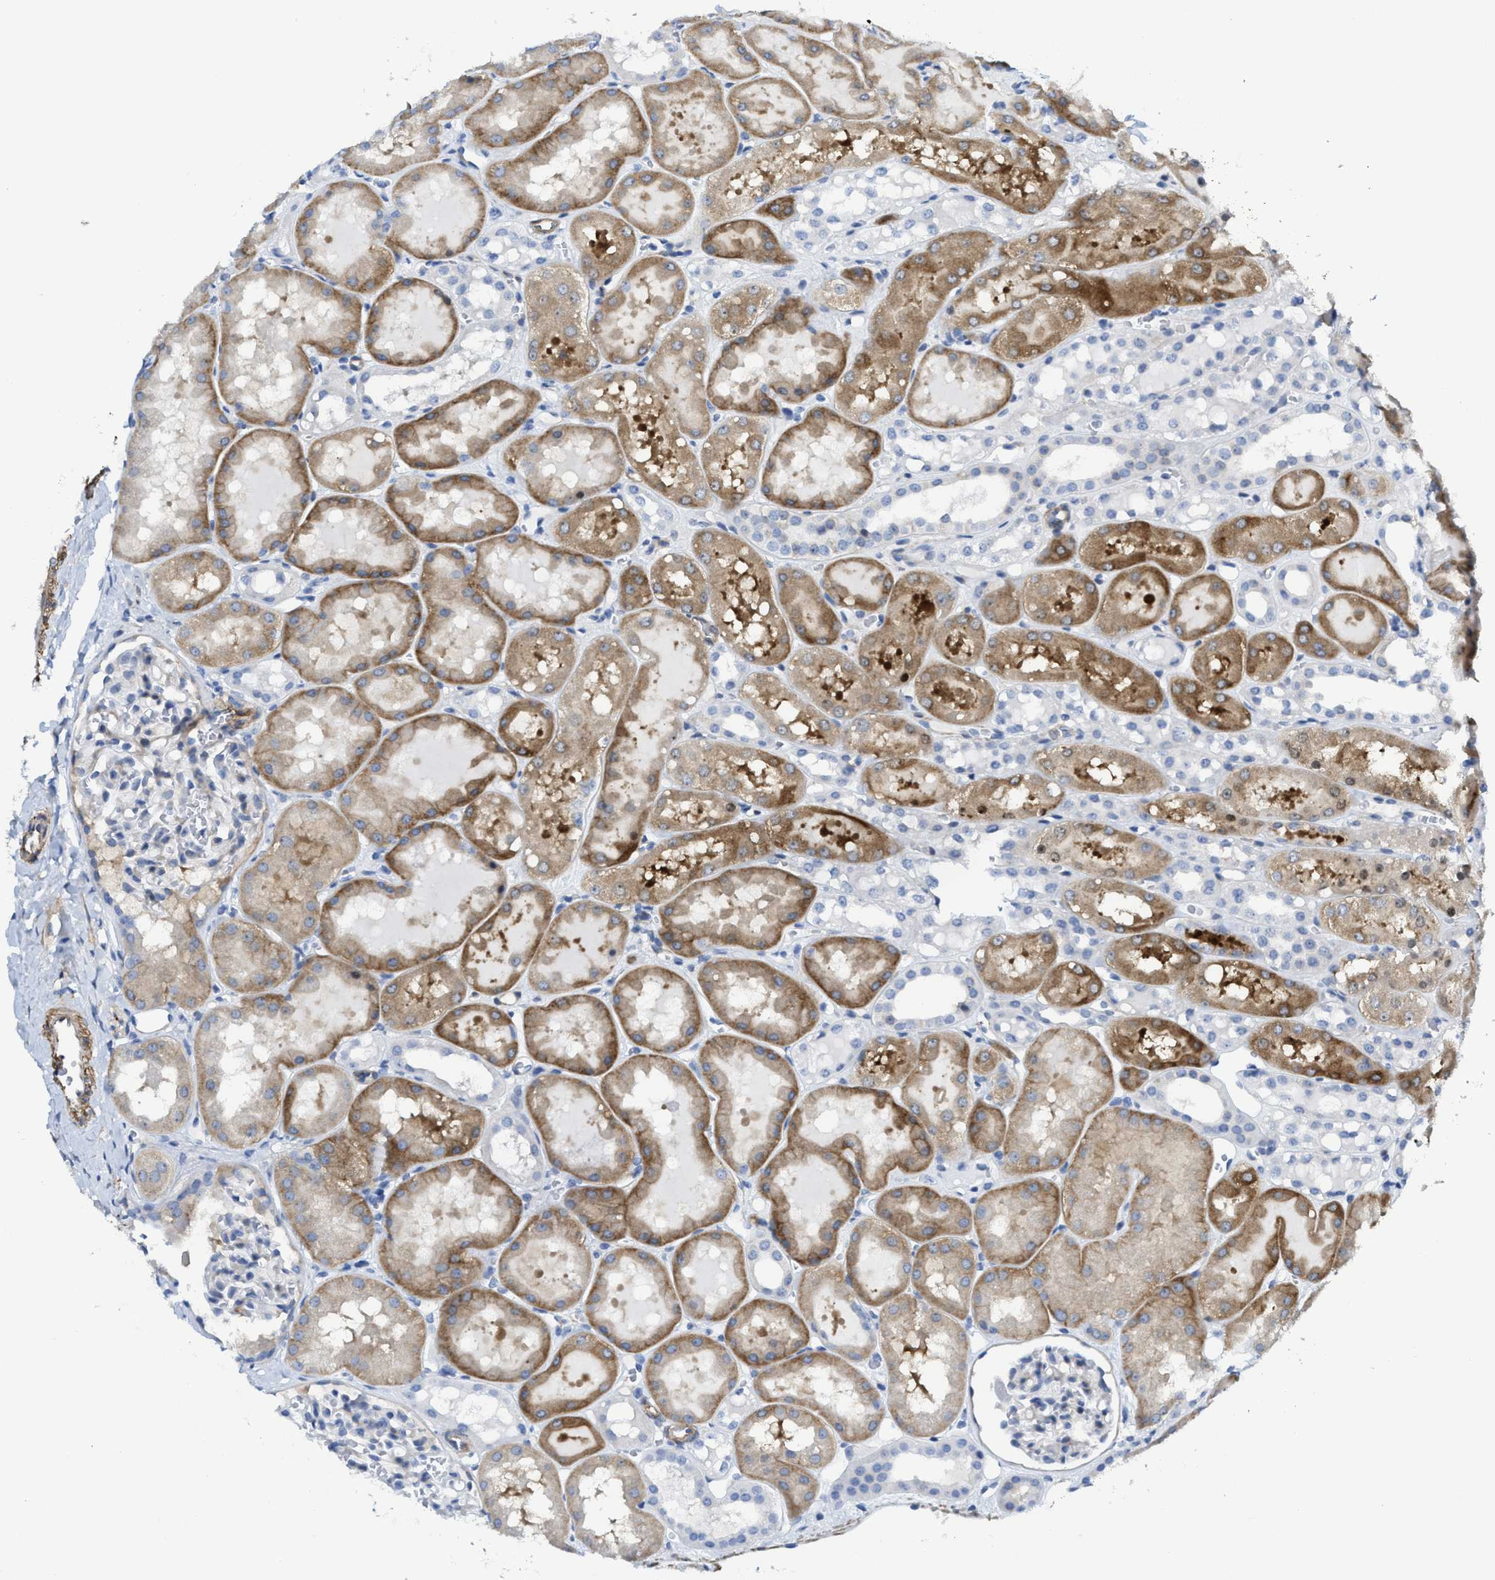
{"staining": {"intensity": "negative", "quantity": "none", "location": "none"}, "tissue": "kidney", "cell_type": "Cells in glomeruli", "image_type": "normal", "snomed": [{"axis": "morphology", "description": "Normal tissue, NOS"}, {"axis": "topography", "description": "Kidney"}, {"axis": "topography", "description": "Urinary bladder"}], "caption": "DAB (3,3'-diaminobenzidine) immunohistochemical staining of benign human kidney displays no significant staining in cells in glomeruli.", "gene": "TUB", "patient": {"sex": "male", "age": 16}}